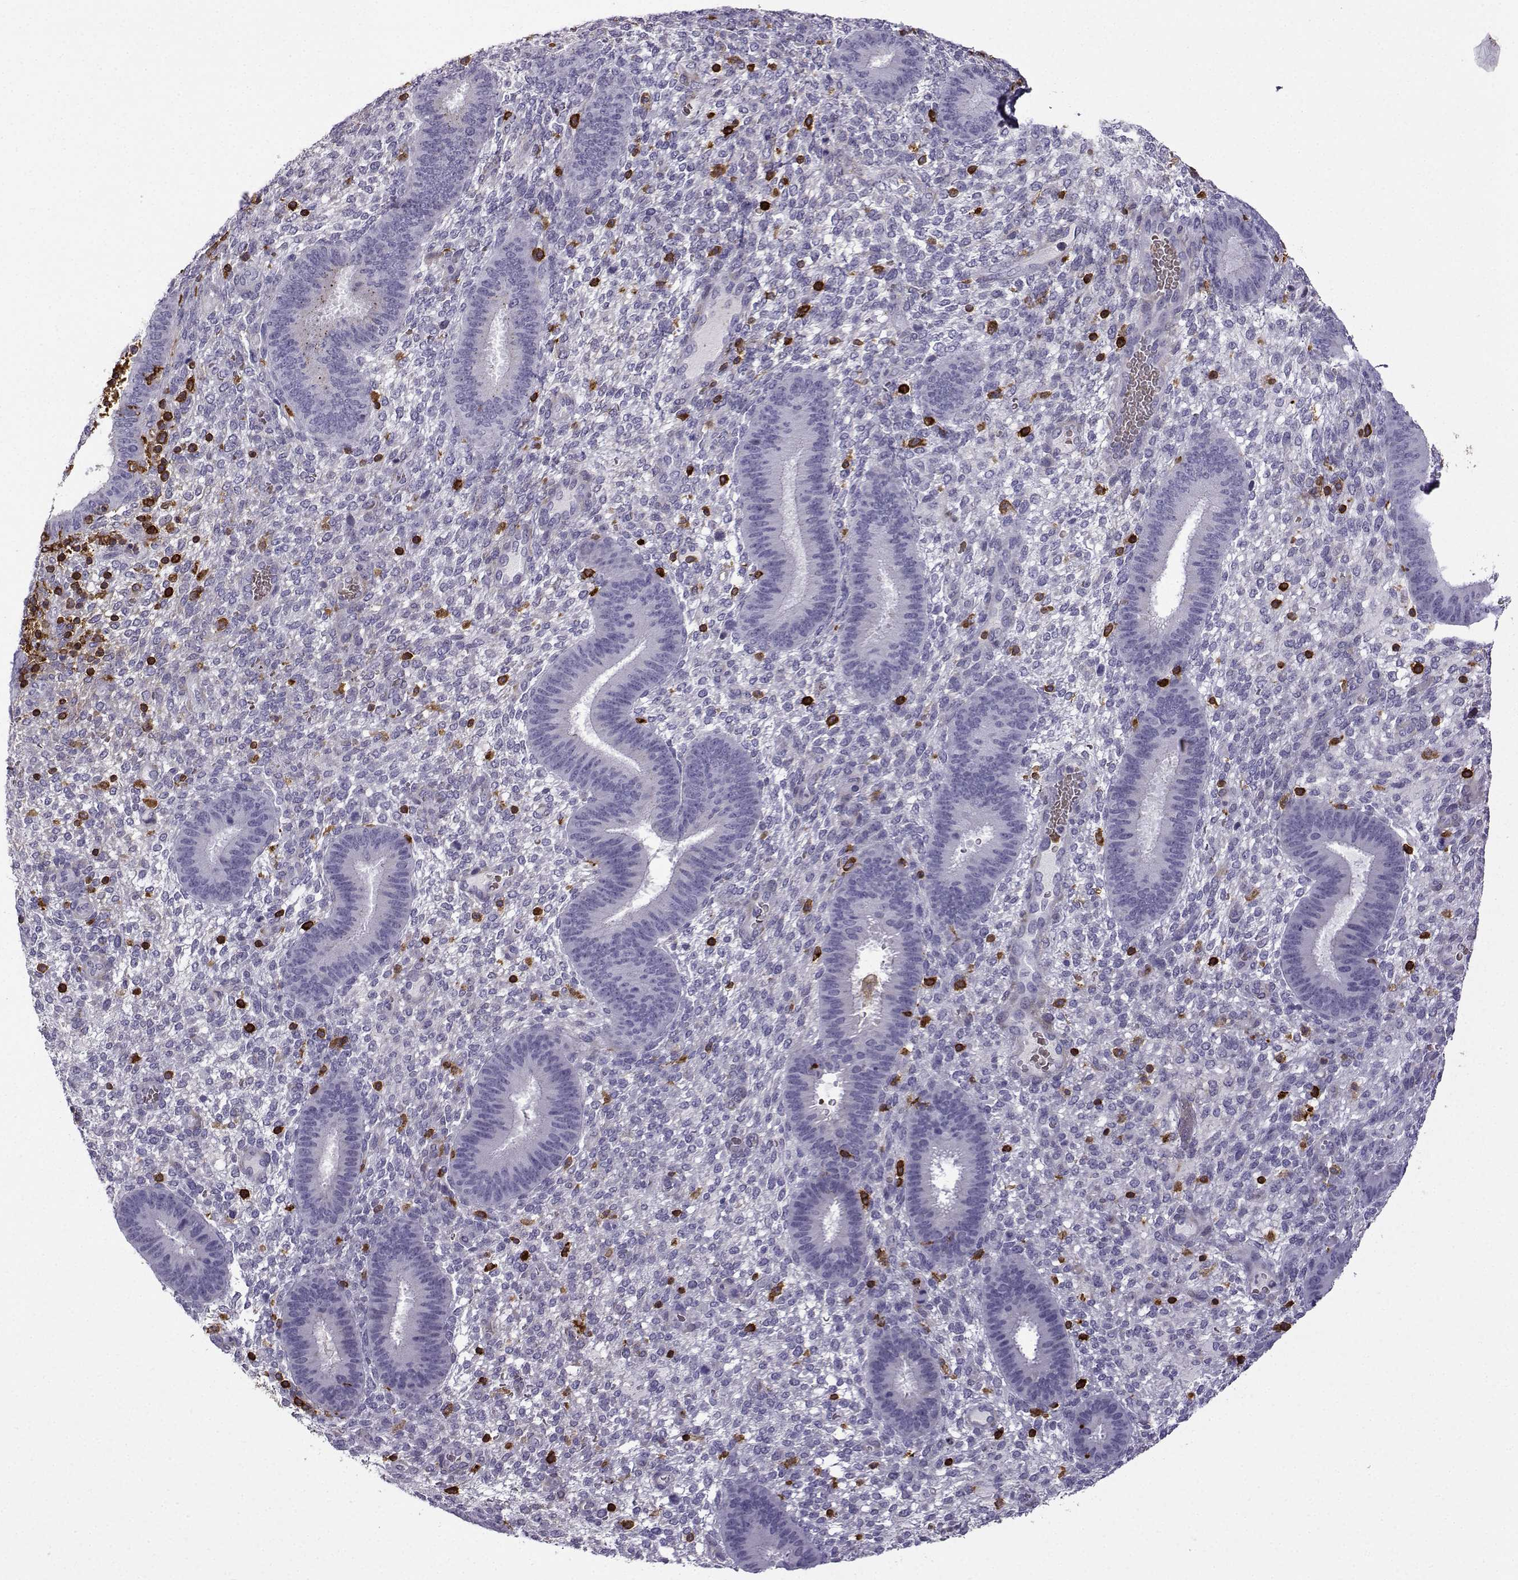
{"staining": {"intensity": "negative", "quantity": "none", "location": "none"}, "tissue": "endometrium", "cell_type": "Cells in endometrial stroma", "image_type": "normal", "snomed": [{"axis": "morphology", "description": "Normal tissue, NOS"}, {"axis": "topography", "description": "Endometrium"}], "caption": "Immunohistochemical staining of benign human endometrium exhibits no significant positivity in cells in endometrial stroma. (Stains: DAB (3,3'-diaminobenzidine) immunohistochemistry (IHC) with hematoxylin counter stain, Microscopy: brightfield microscopy at high magnification).", "gene": "DOCK10", "patient": {"sex": "female", "age": 39}}